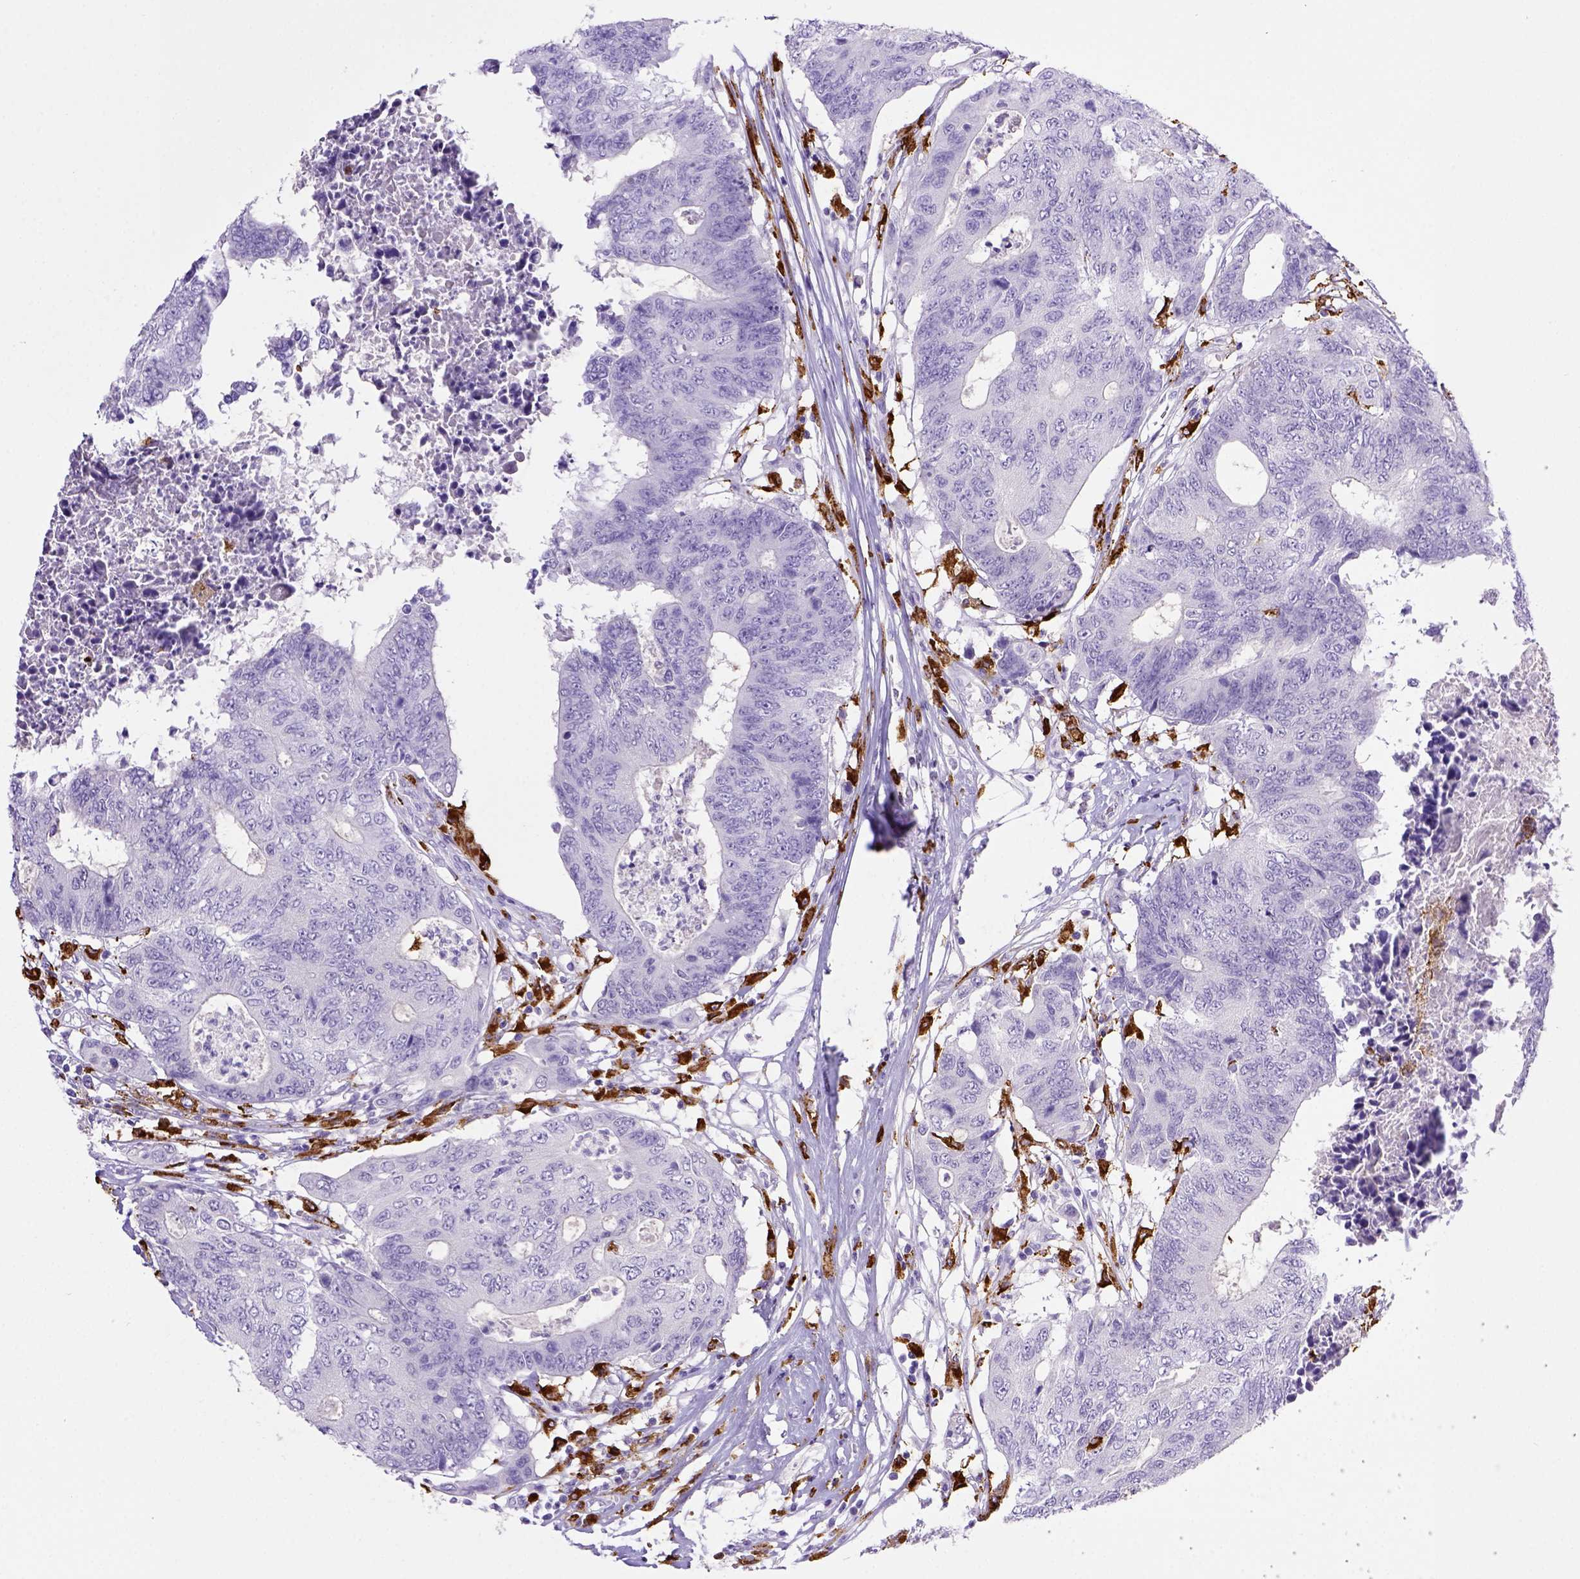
{"staining": {"intensity": "negative", "quantity": "none", "location": "none"}, "tissue": "colorectal cancer", "cell_type": "Tumor cells", "image_type": "cancer", "snomed": [{"axis": "morphology", "description": "Adenocarcinoma, NOS"}, {"axis": "topography", "description": "Colon"}], "caption": "This is an IHC photomicrograph of colorectal cancer (adenocarcinoma). There is no staining in tumor cells.", "gene": "CD68", "patient": {"sex": "female", "age": 48}}